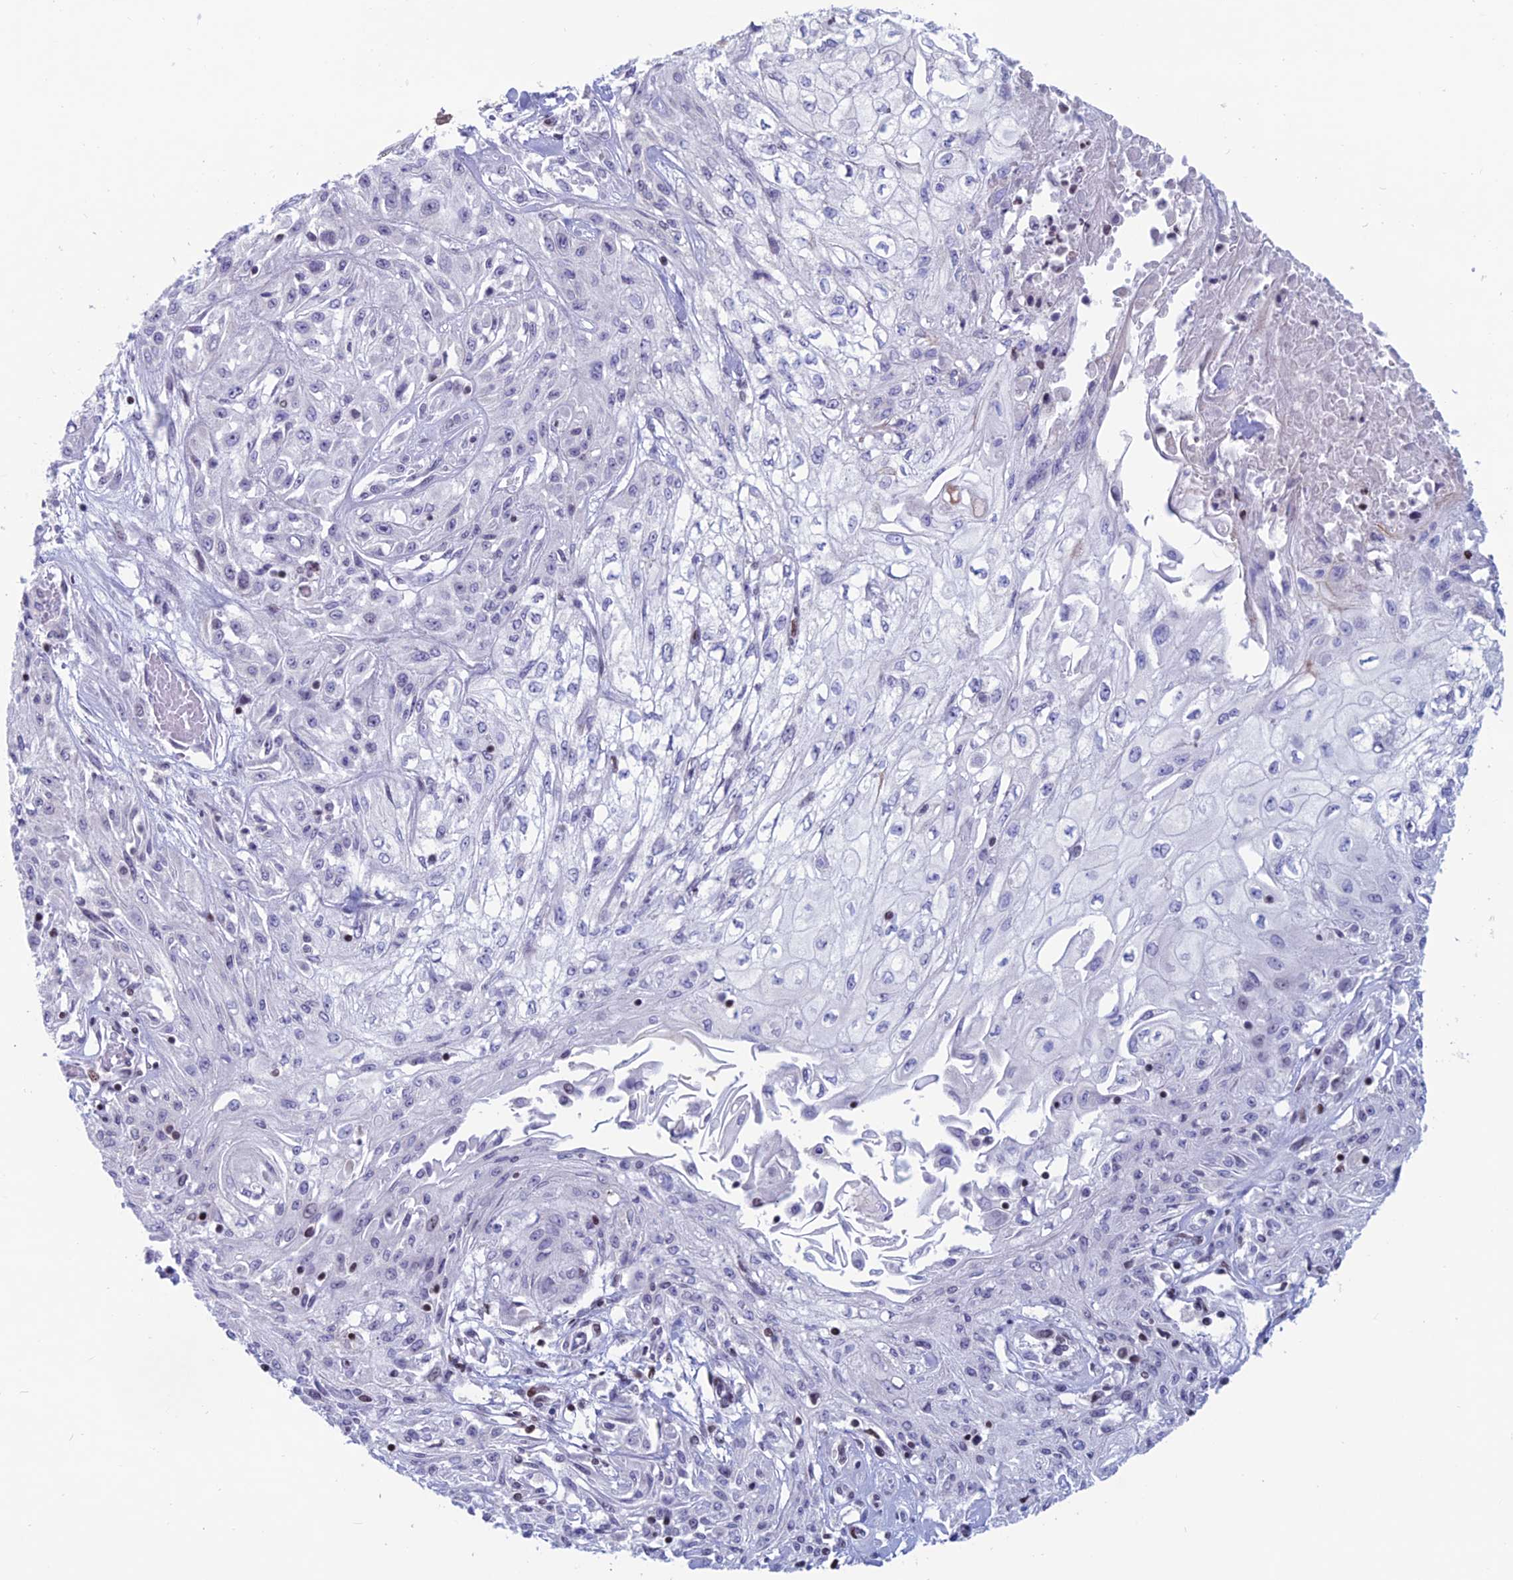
{"staining": {"intensity": "negative", "quantity": "none", "location": "none"}, "tissue": "skin cancer", "cell_type": "Tumor cells", "image_type": "cancer", "snomed": [{"axis": "morphology", "description": "Squamous cell carcinoma, NOS"}, {"axis": "morphology", "description": "Squamous cell carcinoma, metastatic, NOS"}, {"axis": "topography", "description": "Skin"}, {"axis": "topography", "description": "Lymph node"}], "caption": "The image demonstrates no staining of tumor cells in skin cancer. The staining was performed using DAB (3,3'-diaminobenzidine) to visualize the protein expression in brown, while the nuclei were stained in blue with hematoxylin (Magnification: 20x).", "gene": "CERS6", "patient": {"sex": "male", "age": 75}}